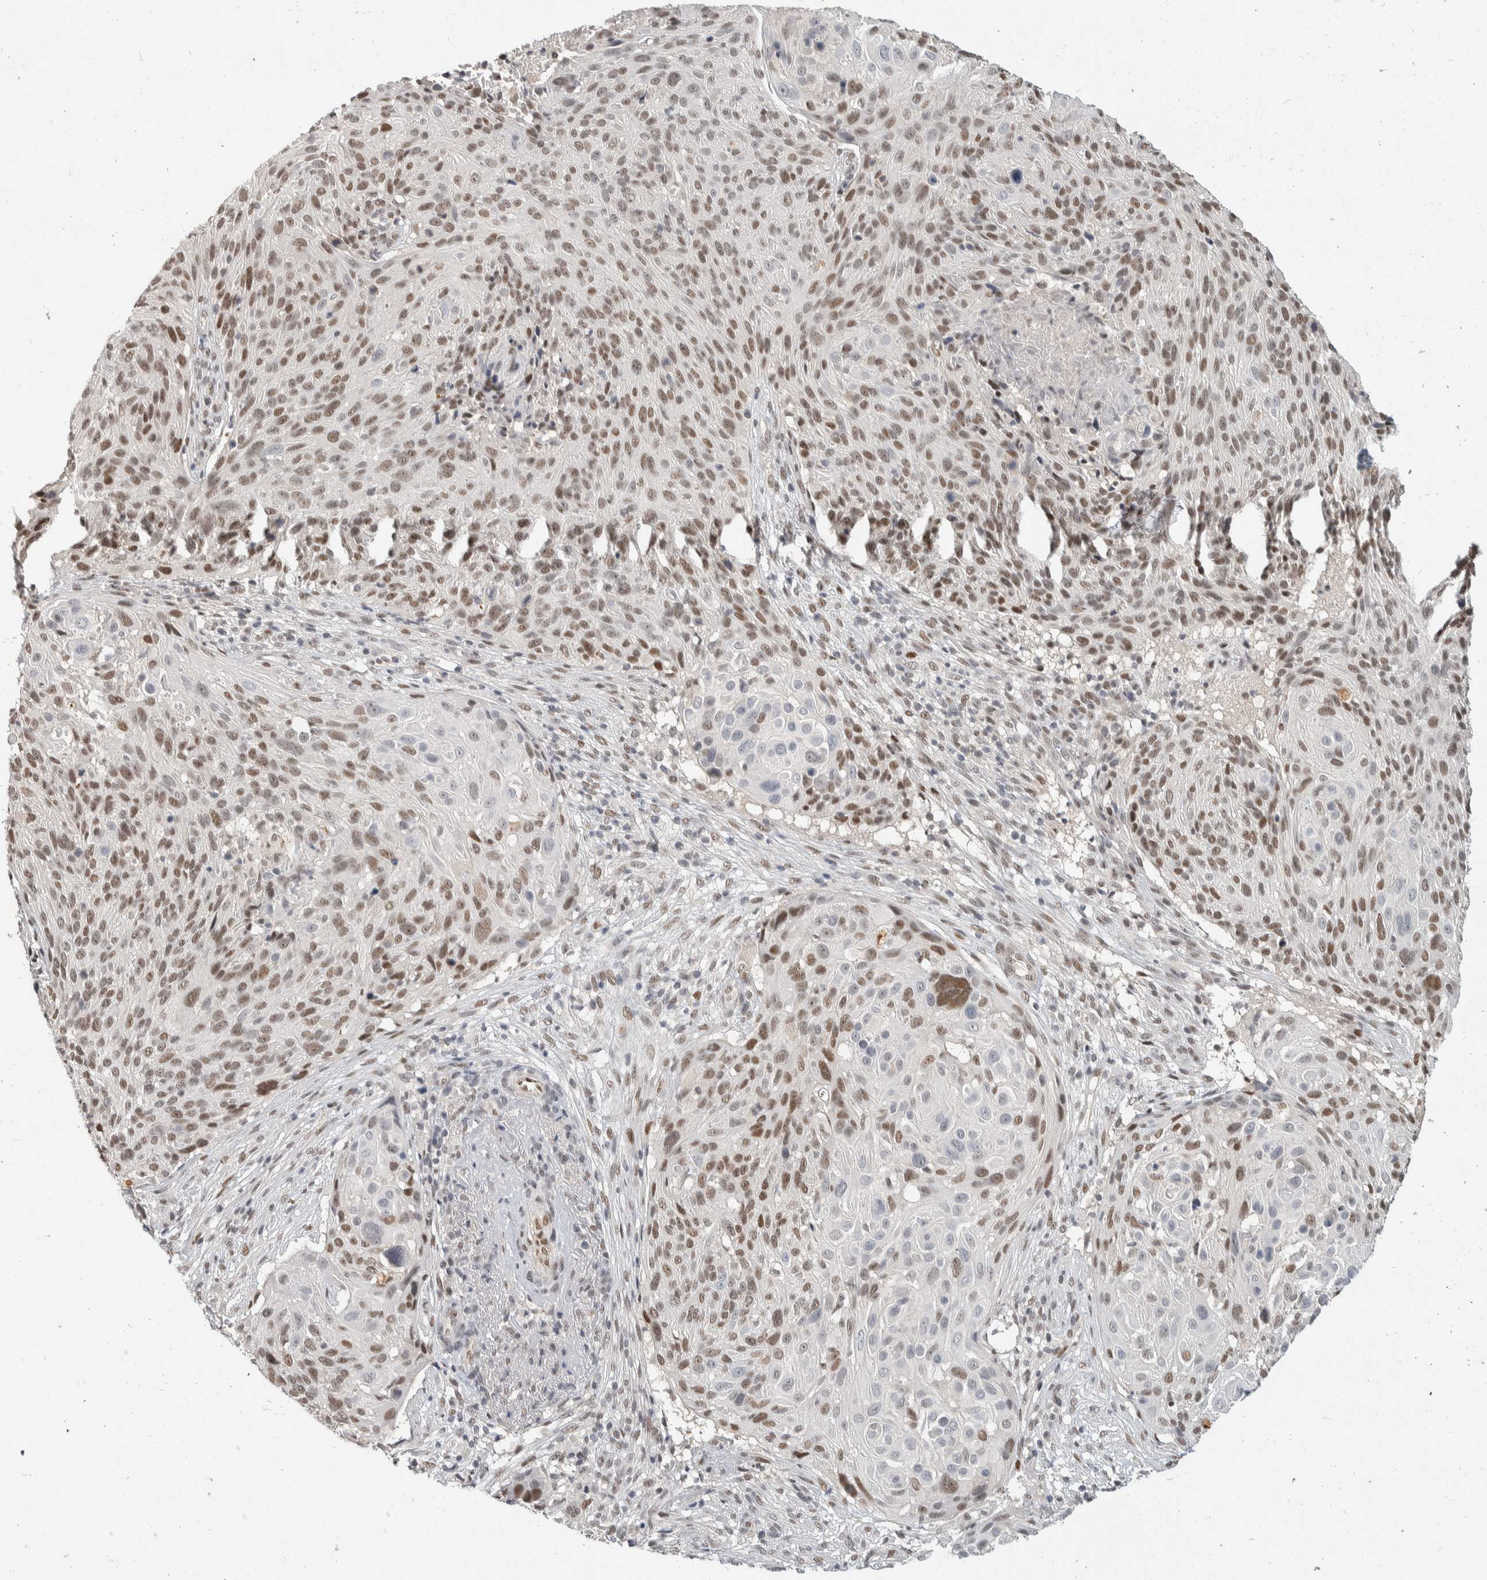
{"staining": {"intensity": "weak", "quantity": ">75%", "location": "nuclear"}, "tissue": "cervical cancer", "cell_type": "Tumor cells", "image_type": "cancer", "snomed": [{"axis": "morphology", "description": "Squamous cell carcinoma, NOS"}, {"axis": "topography", "description": "Cervix"}], "caption": "Cervical squamous cell carcinoma stained for a protein shows weak nuclear positivity in tumor cells.", "gene": "PUS7", "patient": {"sex": "female", "age": 74}}